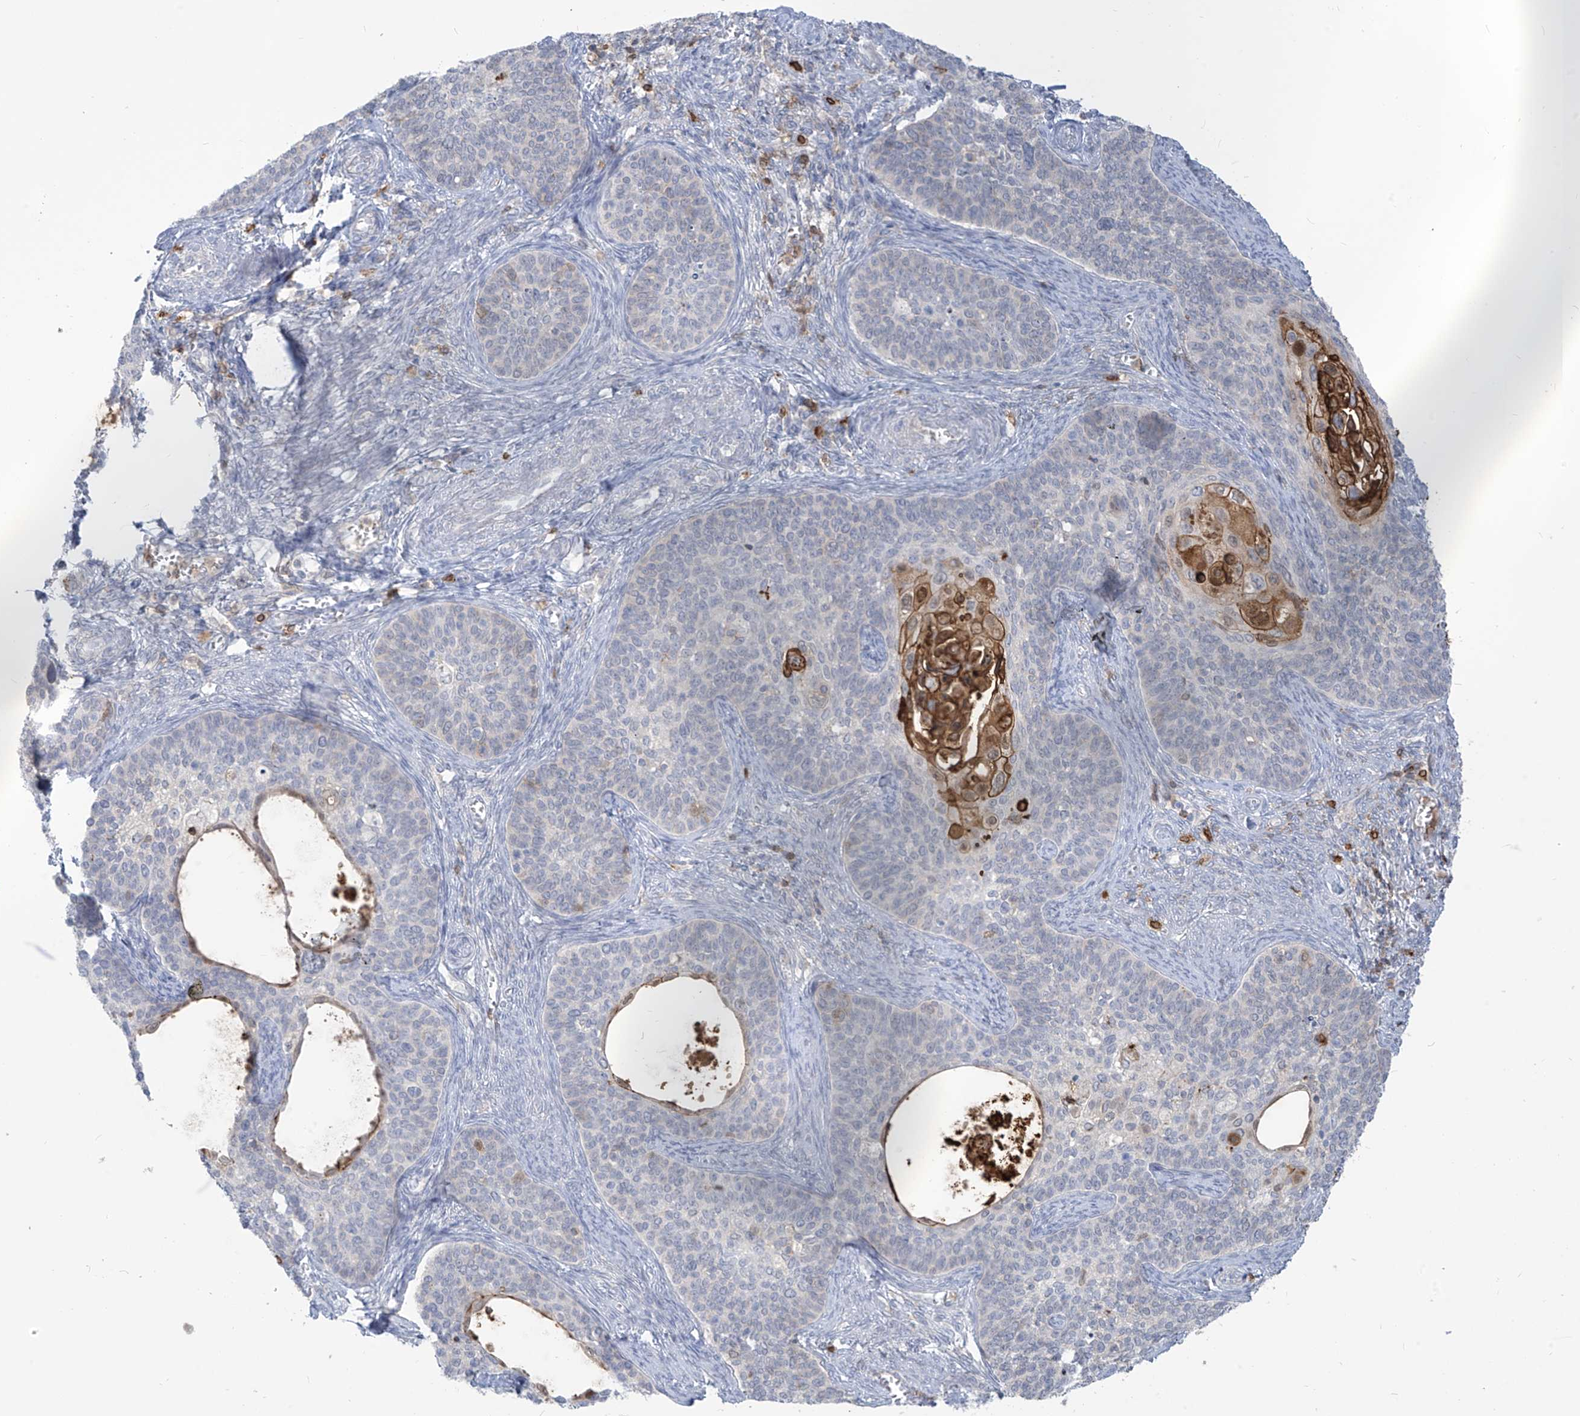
{"staining": {"intensity": "moderate", "quantity": "<25%", "location": "cytoplasmic/membranous"}, "tissue": "cervical cancer", "cell_type": "Tumor cells", "image_type": "cancer", "snomed": [{"axis": "morphology", "description": "Squamous cell carcinoma, NOS"}, {"axis": "topography", "description": "Cervix"}], "caption": "Immunohistochemical staining of cervical cancer shows low levels of moderate cytoplasmic/membranous expression in approximately <25% of tumor cells.", "gene": "NOTO", "patient": {"sex": "female", "age": 33}}